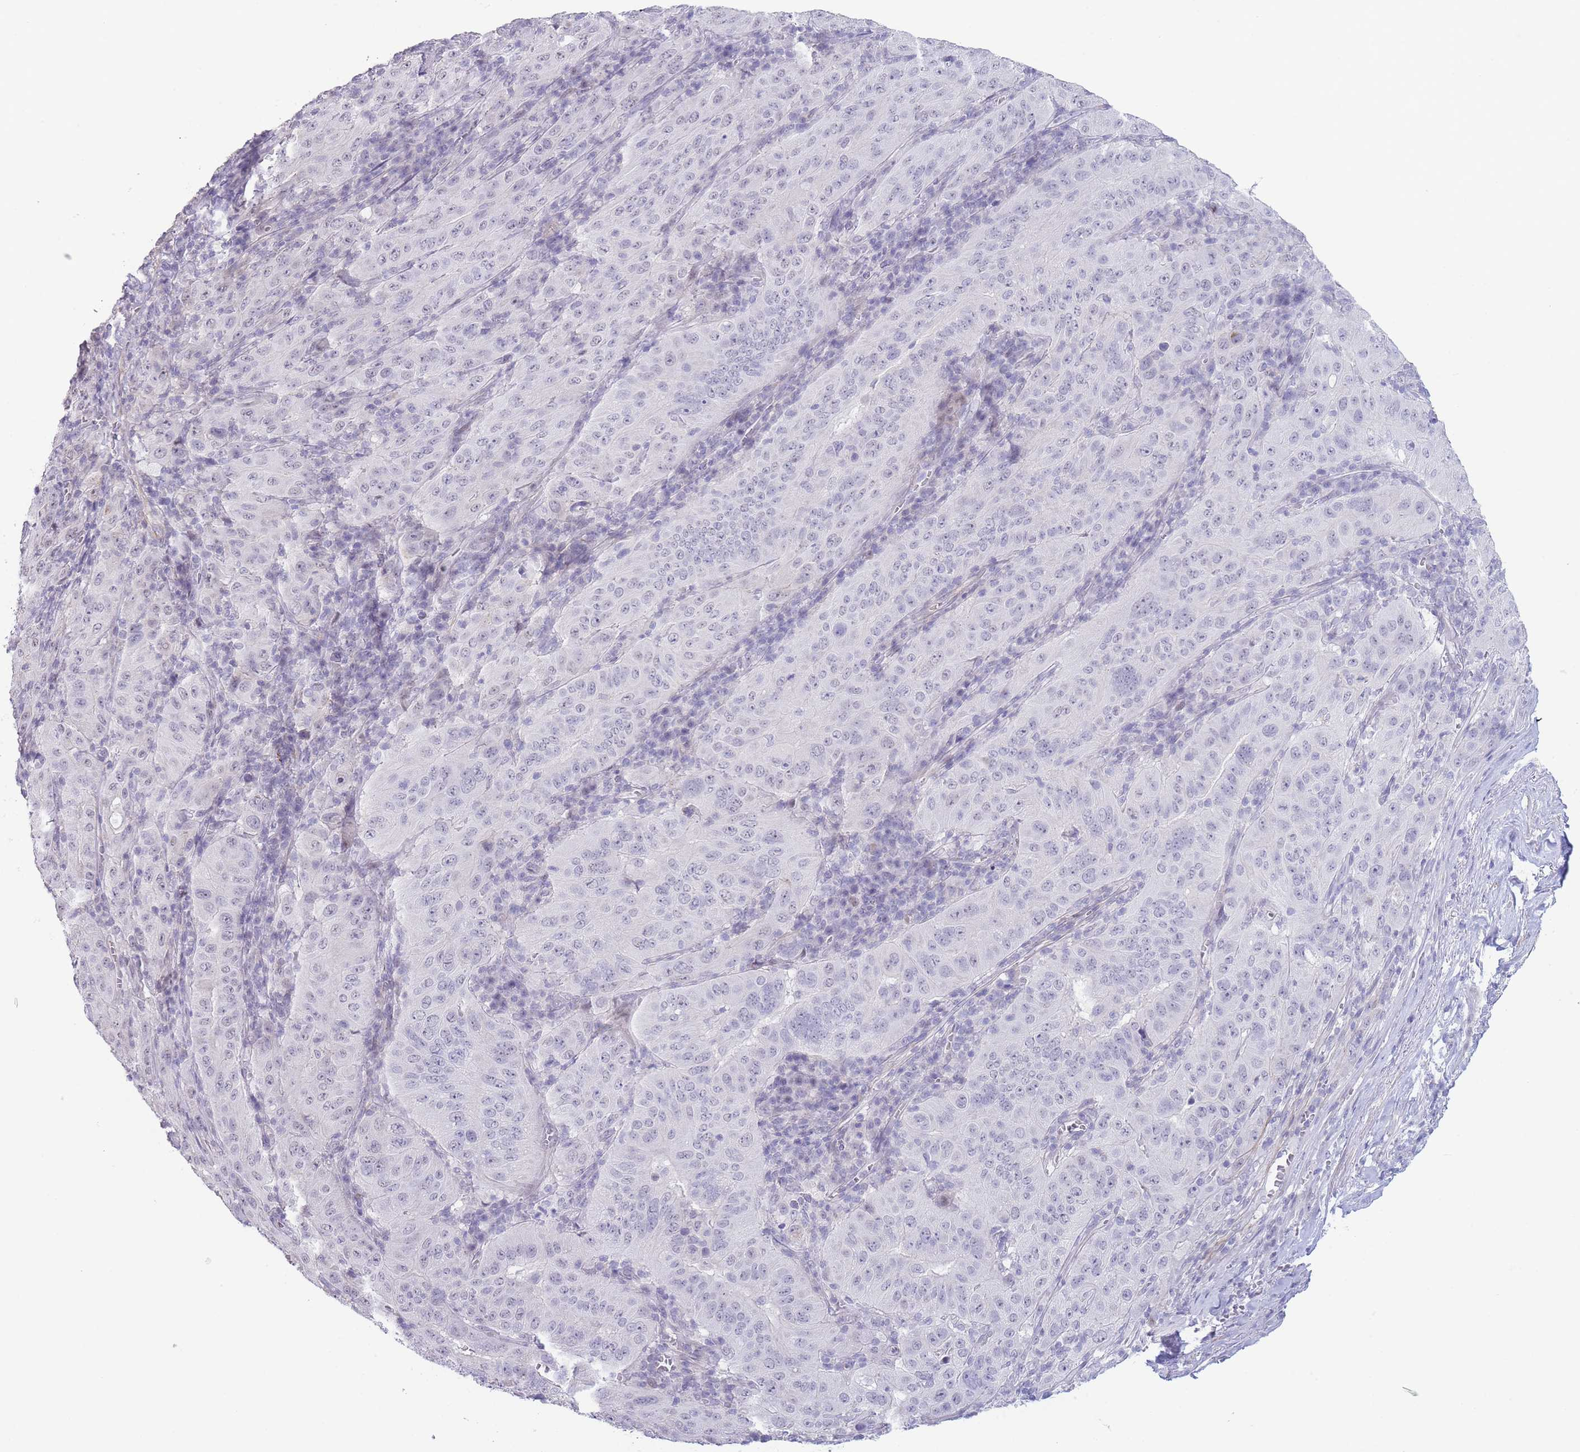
{"staining": {"intensity": "negative", "quantity": "none", "location": "none"}, "tissue": "pancreatic cancer", "cell_type": "Tumor cells", "image_type": "cancer", "snomed": [{"axis": "morphology", "description": "Adenocarcinoma, NOS"}, {"axis": "topography", "description": "Pancreas"}], "caption": "Immunohistochemistry of human pancreatic cancer exhibits no staining in tumor cells.", "gene": "ASAP3", "patient": {"sex": "male", "age": 63}}